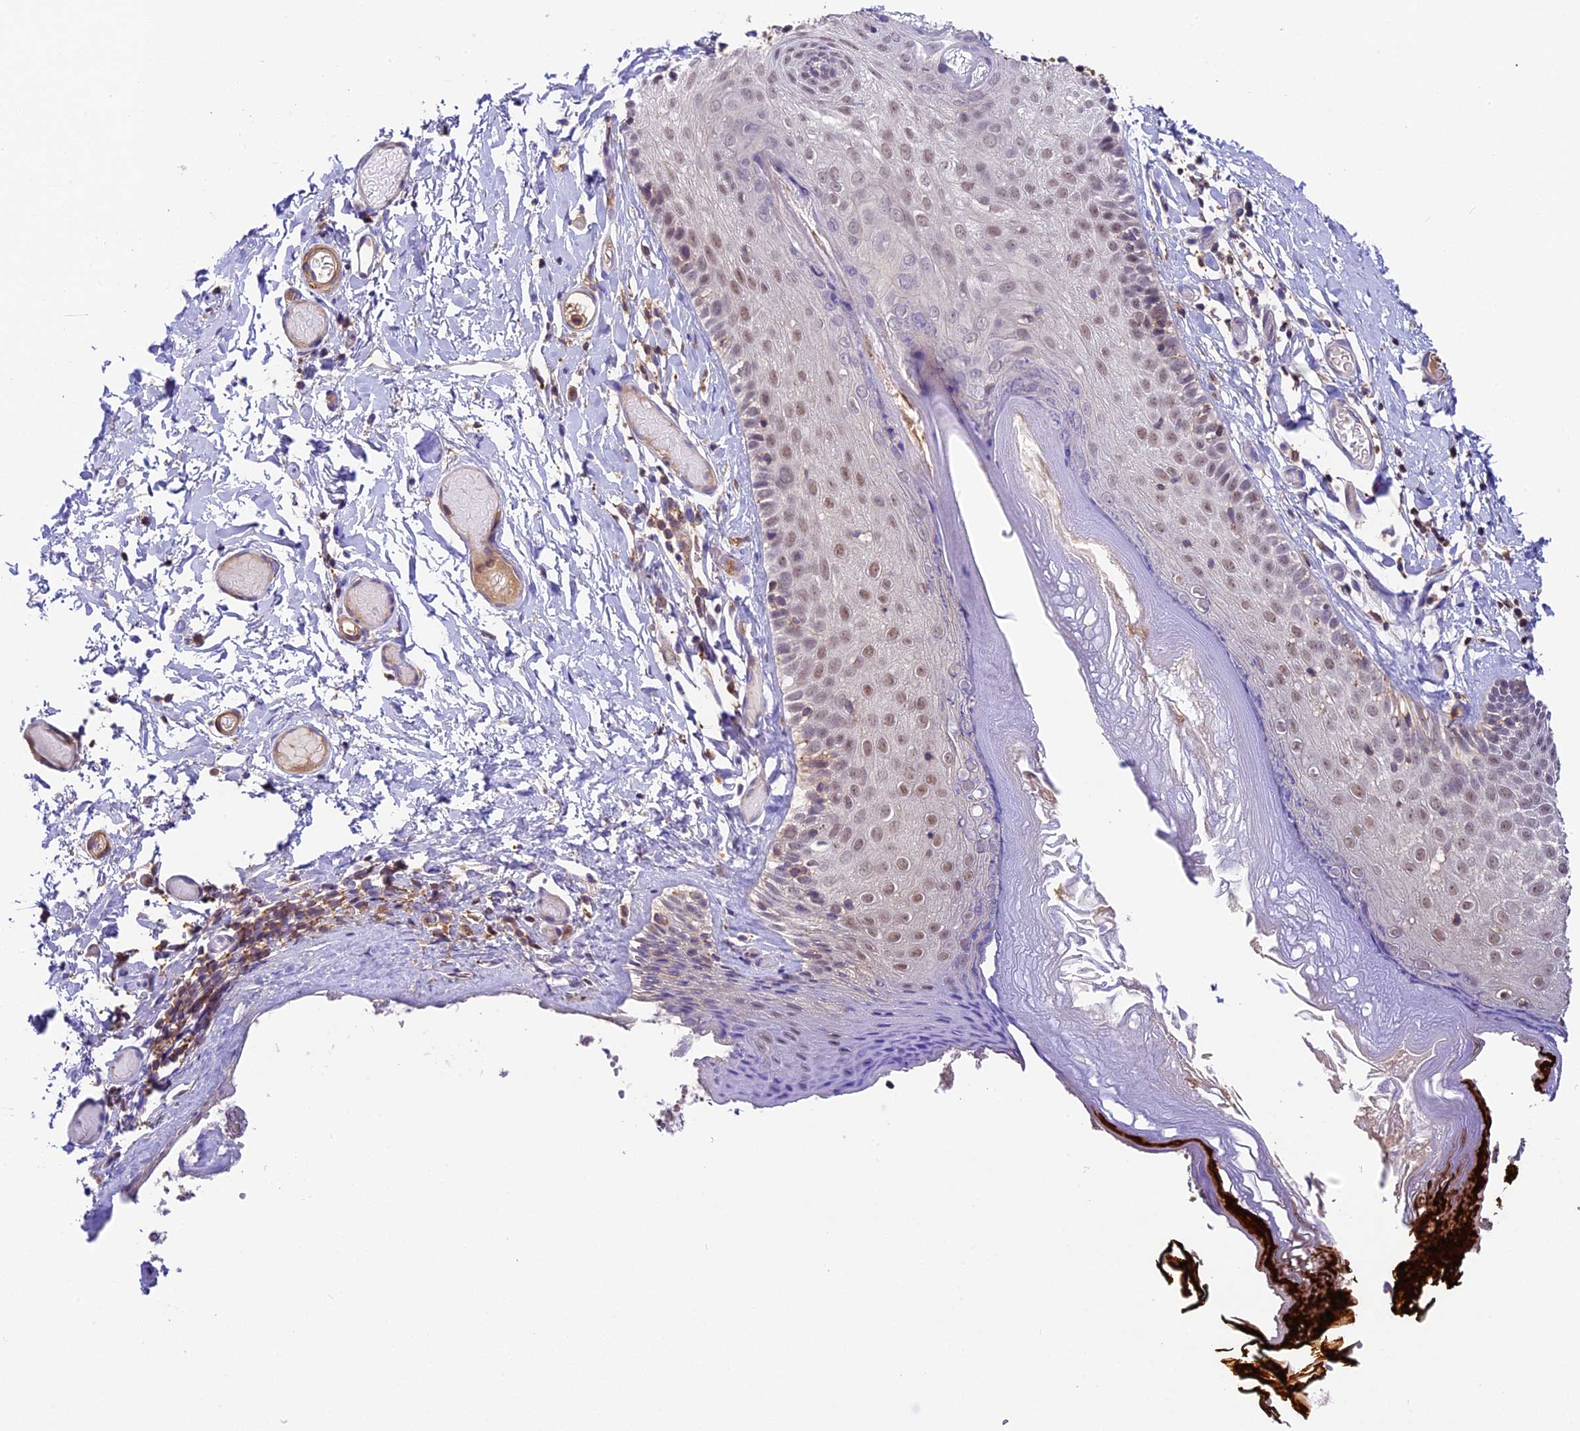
{"staining": {"intensity": "moderate", "quantity": "25%-75%", "location": "nuclear"}, "tissue": "skin", "cell_type": "Epidermal cells", "image_type": "normal", "snomed": [{"axis": "morphology", "description": "Normal tissue, NOS"}, {"axis": "topography", "description": "Adipose tissue"}, {"axis": "topography", "description": "Vascular tissue"}, {"axis": "topography", "description": "Vulva"}, {"axis": "topography", "description": "Peripheral nerve tissue"}], "caption": "Skin stained for a protein reveals moderate nuclear positivity in epidermal cells. The protein of interest is stained brown, and the nuclei are stained in blue (DAB IHC with brightfield microscopy, high magnification).", "gene": "TBC1D1", "patient": {"sex": "female", "age": 86}}